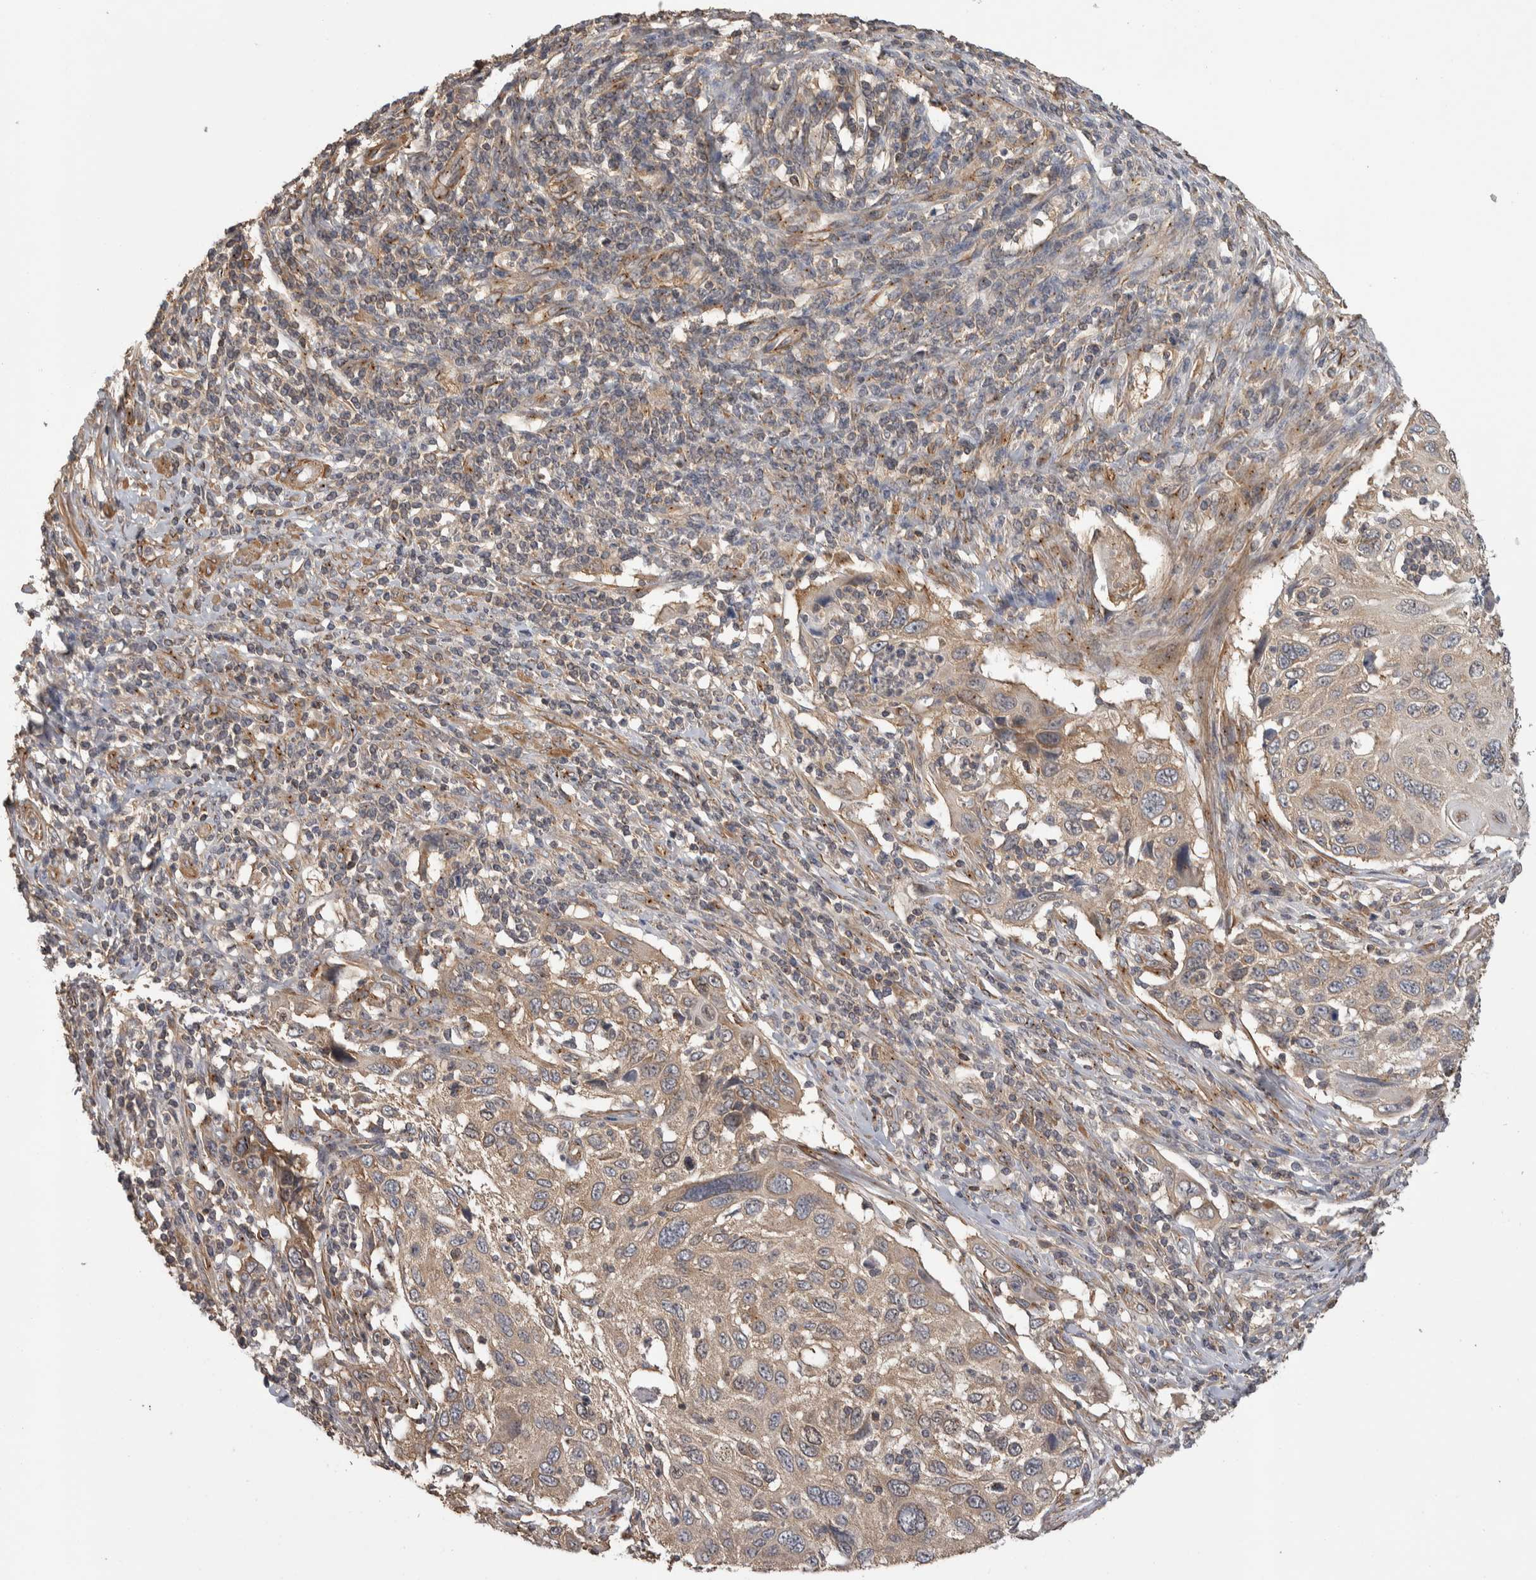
{"staining": {"intensity": "weak", "quantity": ">75%", "location": "cytoplasmic/membranous"}, "tissue": "cervical cancer", "cell_type": "Tumor cells", "image_type": "cancer", "snomed": [{"axis": "morphology", "description": "Squamous cell carcinoma, NOS"}, {"axis": "topography", "description": "Cervix"}], "caption": "This image reveals immunohistochemistry staining of cervical cancer, with low weak cytoplasmic/membranous positivity in about >75% of tumor cells.", "gene": "IFRD1", "patient": {"sex": "female", "age": 70}}